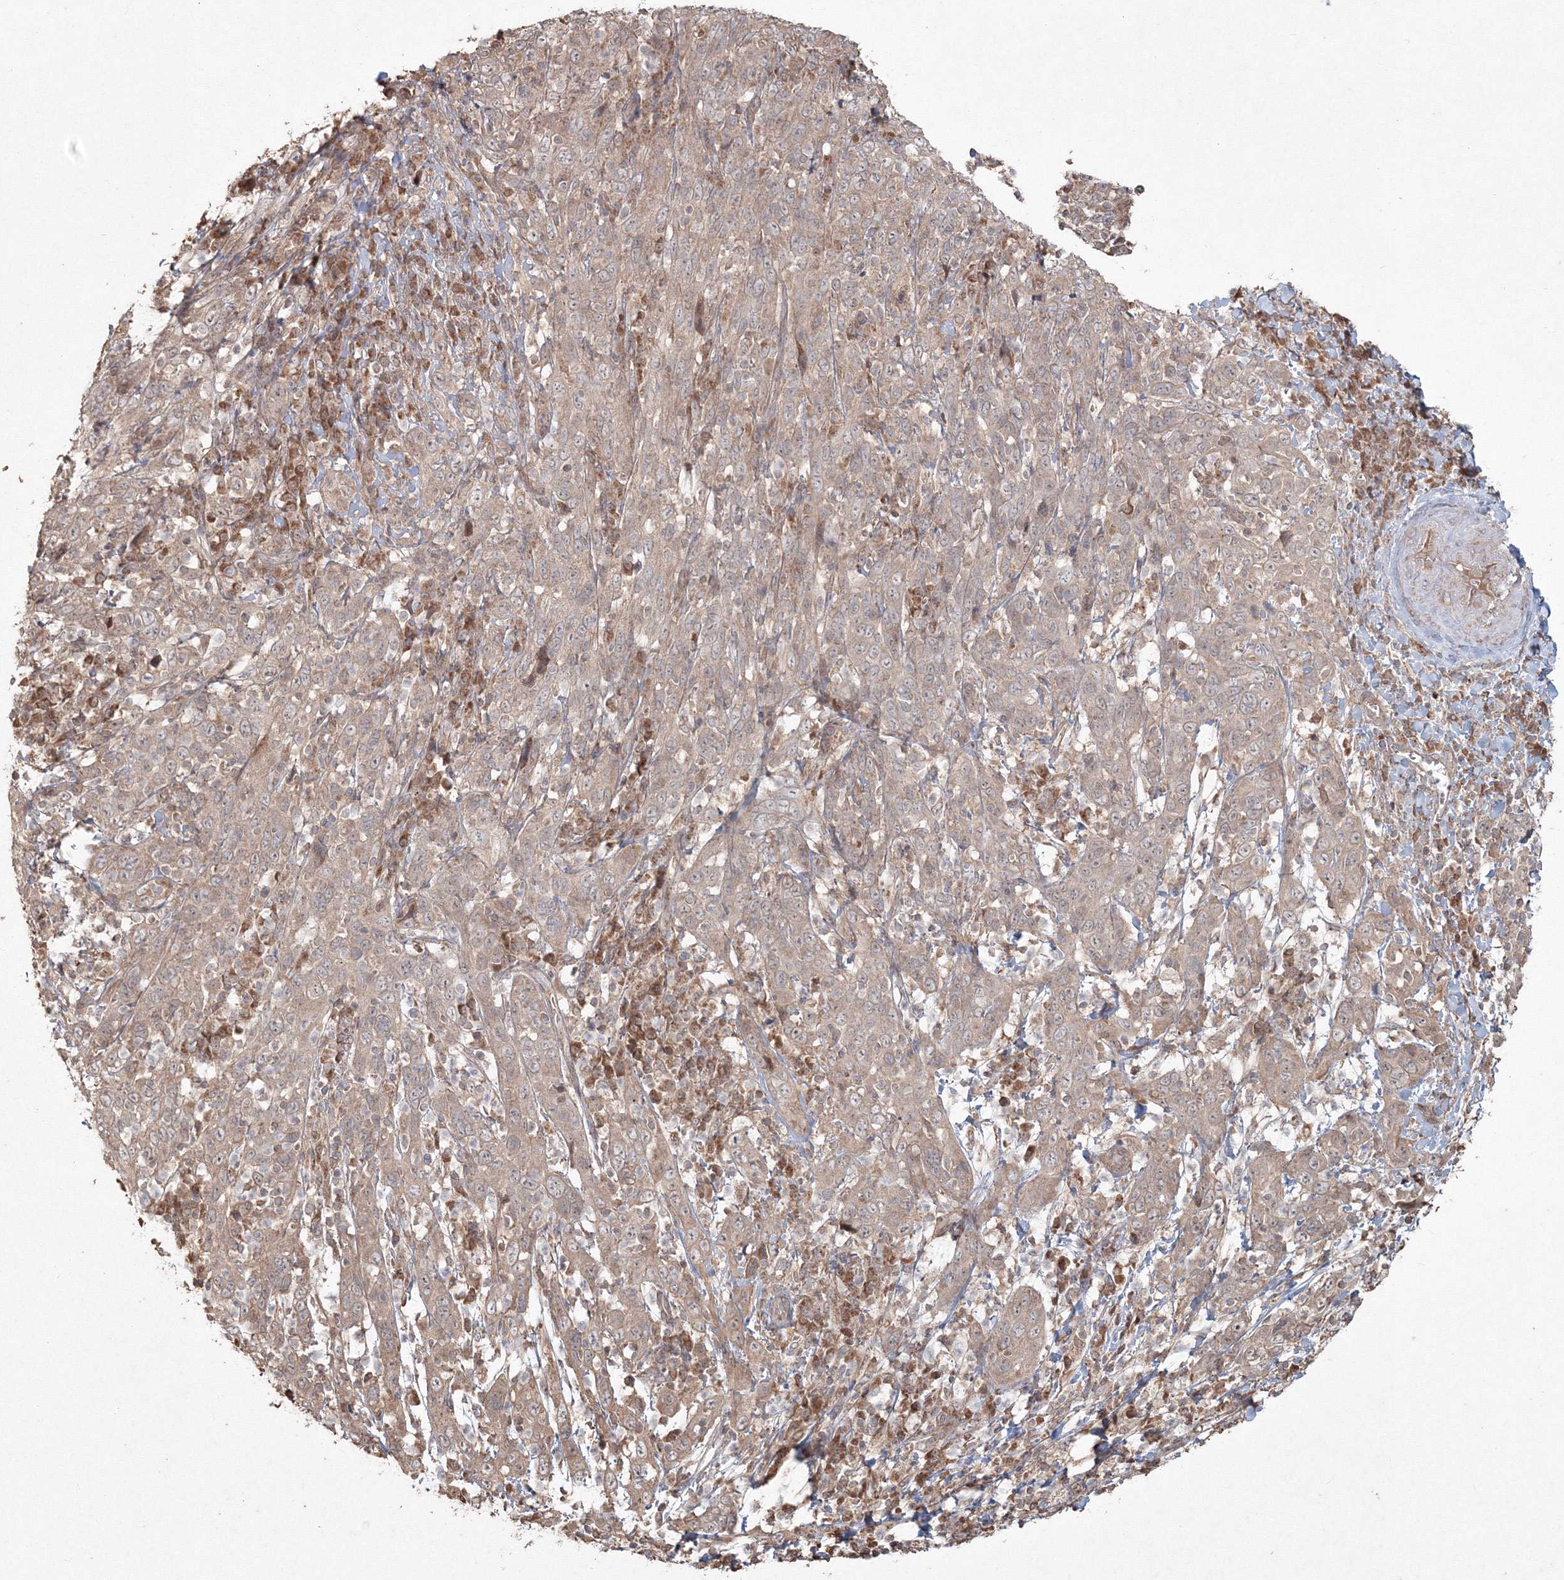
{"staining": {"intensity": "weak", "quantity": ">75%", "location": "cytoplasmic/membranous"}, "tissue": "cervical cancer", "cell_type": "Tumor cells", "image_type": "cancer", "snomed": [{"axis": "morphology", "description": "Squamous cell carcinoma, NOS"}, {"axis": "topography", "description": "Cervix"}], "caption": "DAB (3,3'-diaminobenzidine) immunohistochemical staining of cervical squamous cell carcinoma demonstrates weak cytoplasmic/membranous protein positivity in about >75% of tumor cells. (DAB (3,3'-diaminobenzidine) = brown stain, brightfield microscopy at high magnification).", "gene": "ANAPC16", "patient": {"sex": "female", "age": 46}}